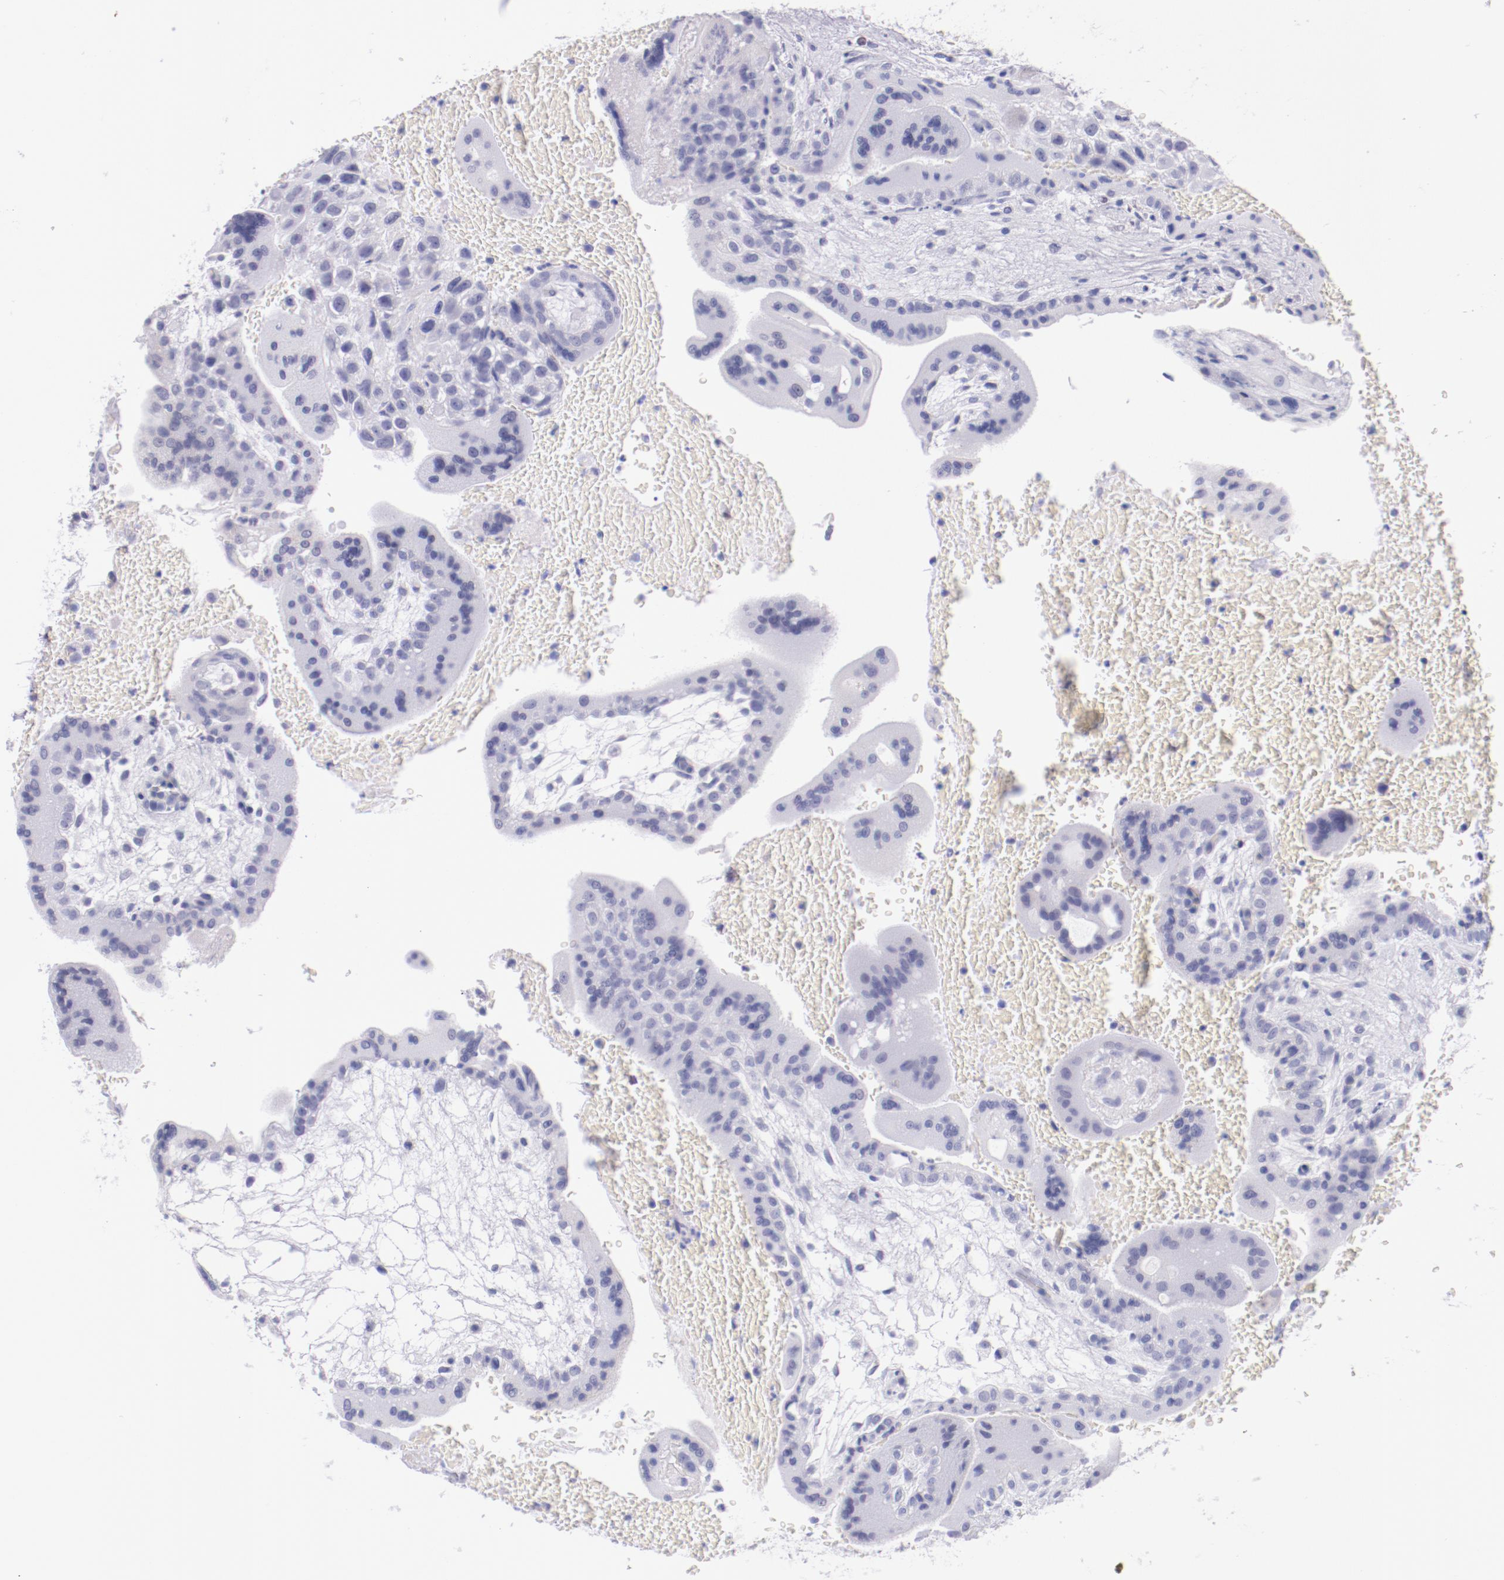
{"staining": {"intensity": "negative", "quantity": "none", "location": "none"}, "tissue": "placenta", "cell_type": "Trophoblastic cells", "image_type": "normal", "snomed": [{"axis": "morphology", "description": "Normal tissue, NOS"}, {"axis": "topography", "description": "Placenta"}], "caption": "Histopathology image shows no significant protein staining in trophoblastic cells of unremarkable placenta.", "gene": "IRF4", "patient": {"sex": "female", "age": 35}}